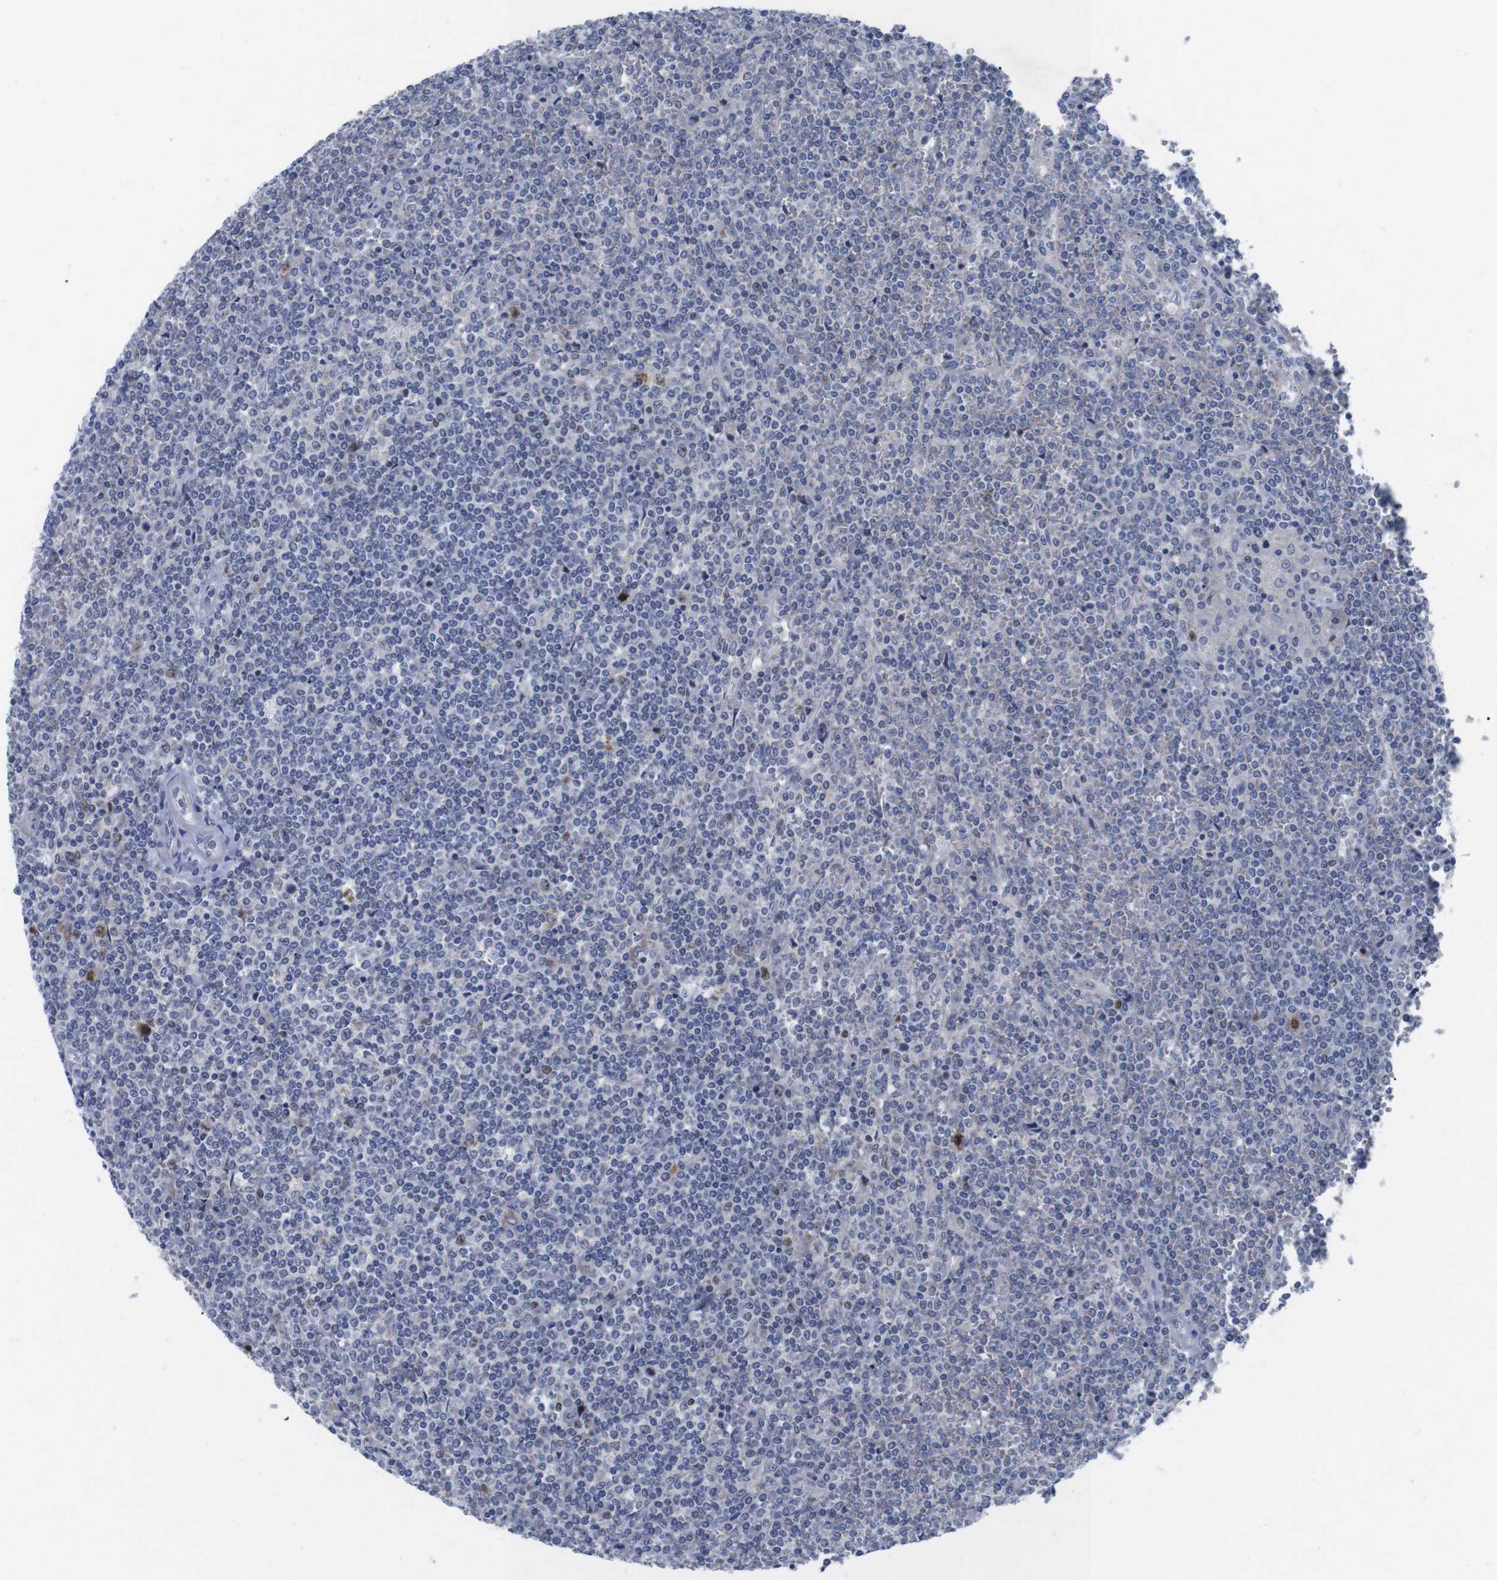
{"staining": {"intensity": "negative", "quantity": "none", "location": "none"}, "tissue": "lymphoma", "cell_type": "Tumor cells", "image_type": "cancer", "snomed": [{"axis": "morphology", "description": "Malignant lymphoma, non-Hodgkin's type, Low grade"}, {"axis": "topography", "description": "Spleen"}], "caption": "Tumor cells are negative for protein expression in human malignant lymphoma, non-Hodgkin's type (low-grade).", "gene": "IRF4", "patient": {"sex": "female", "age": 19}}